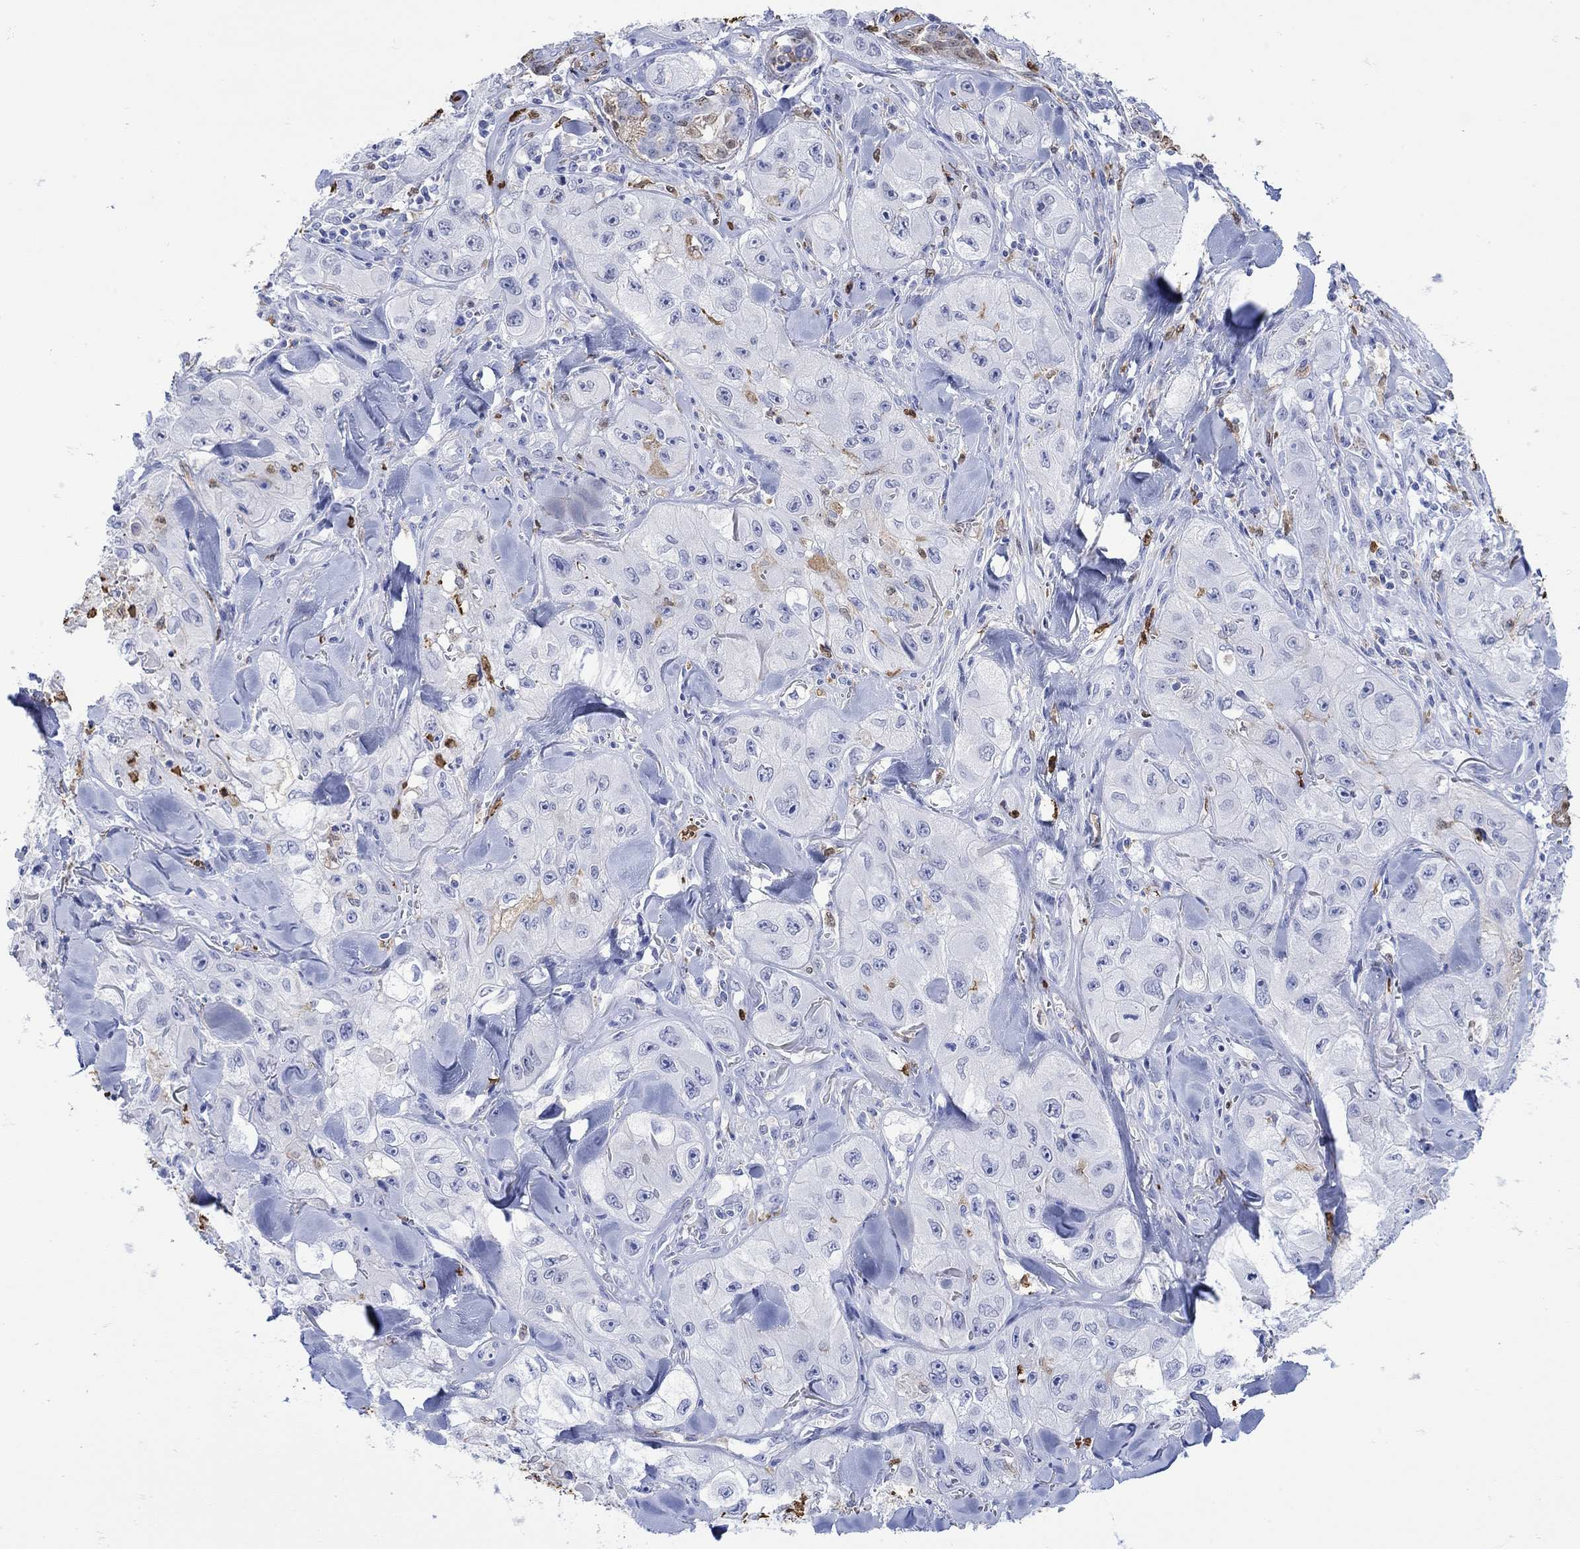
{"staining": {"intensity": "negative", "quantity": "none", "location": "none"}, "tissue": "skin cancer", "cell_type": "Tumor cells", "image_type": "cancer", "snomed": [{"axis": "morphology", "description": "Squamous cell carcinoma, NOS"}, {"axis": "topography", "description": "Skin"}, {"axis": "topography", "description": "Subcutis"}], "caption": "The image shows no significant positivity in tumor cells of squamous cell carcinoma (skin). (DAB immunohistochemistry visualized using brightfield microscopy, high magnification).", "gene": "LINGO3", "patient": {"sex": "male", "age": 73}}